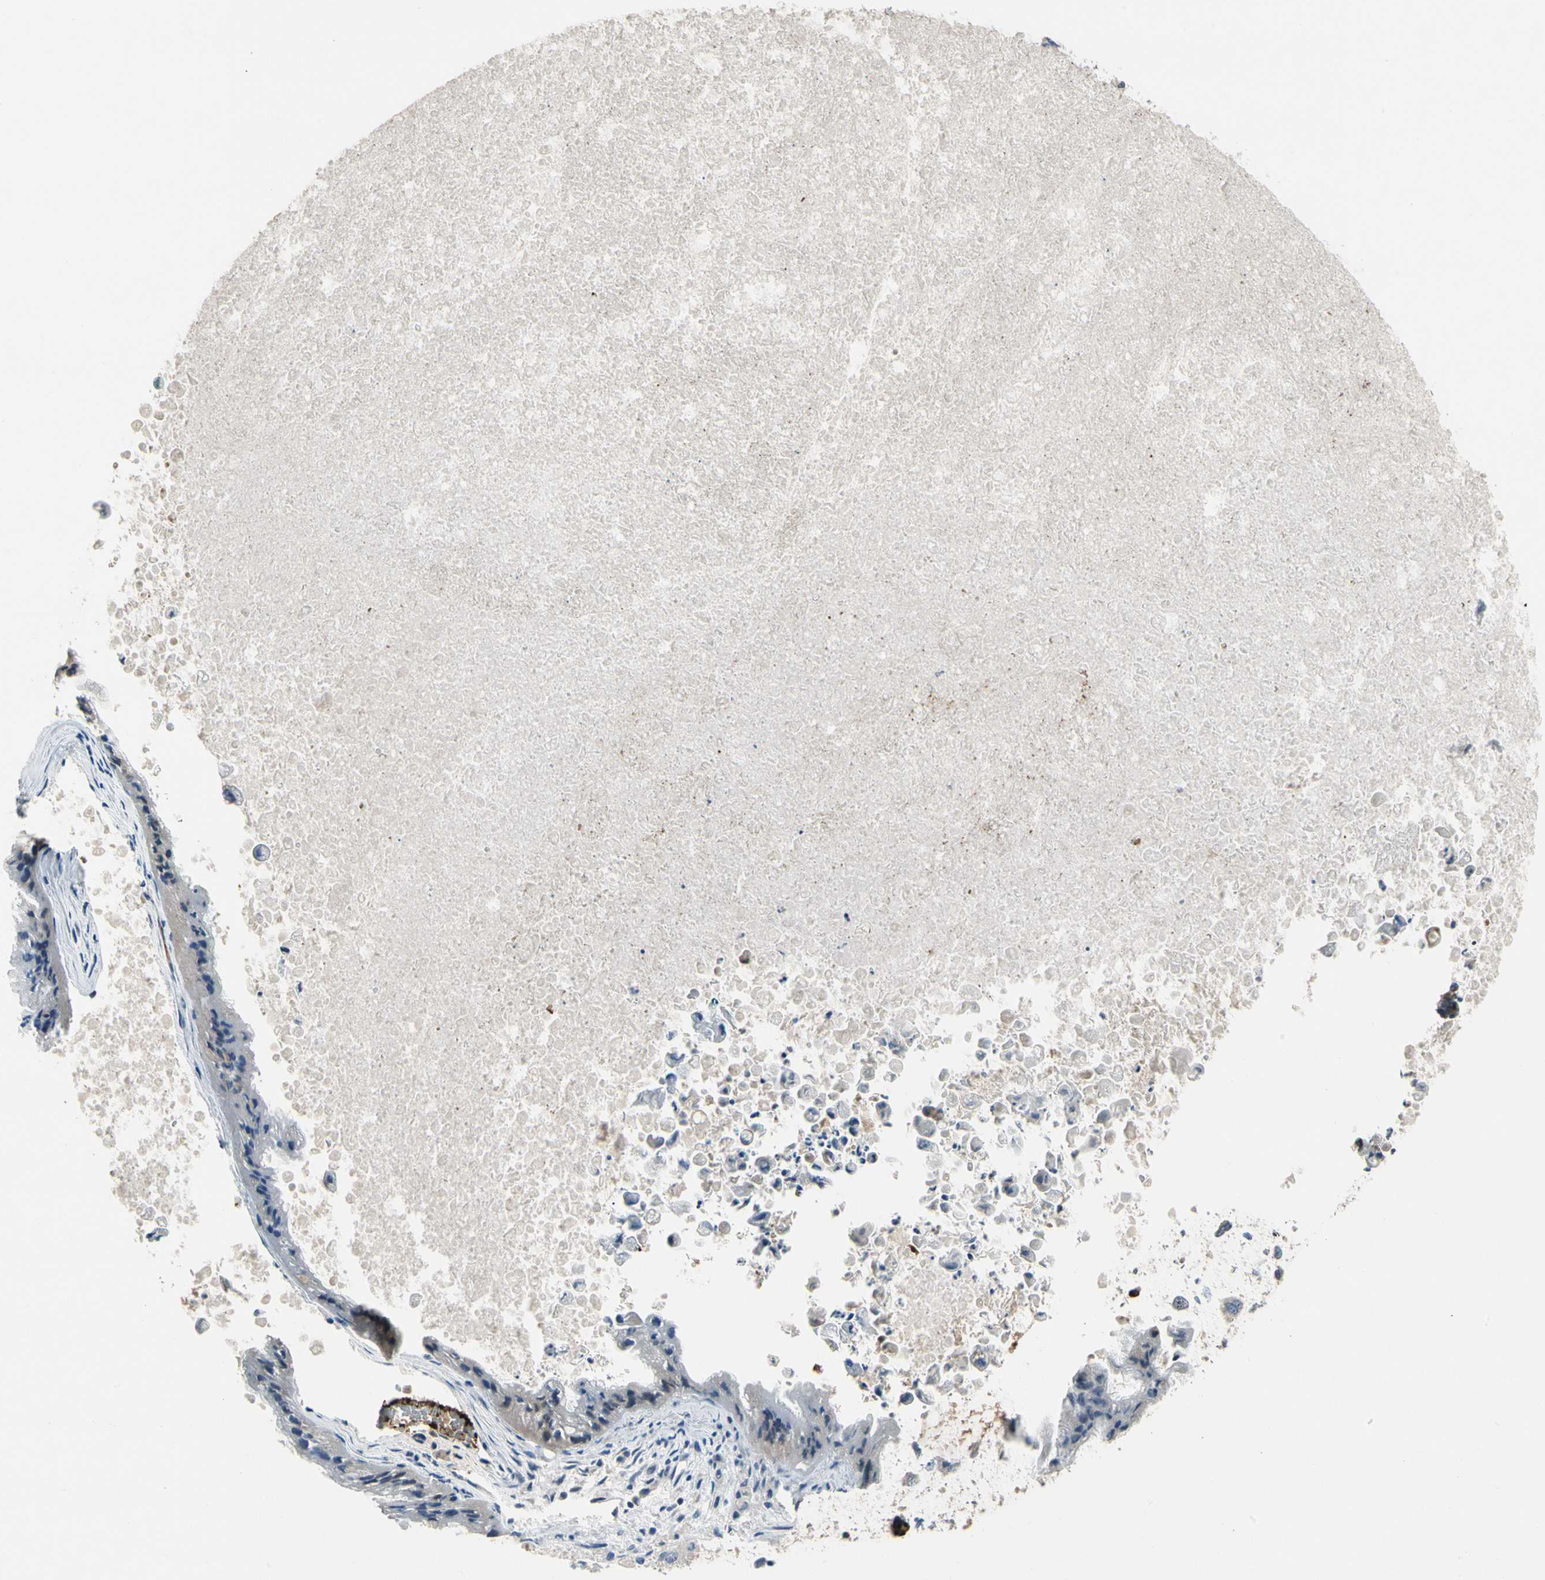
{"staining": {"intensity": "moderate", "quantity": "<25%", "location": "cytoplasmic/membranous,nuclear"}, "tissue": "ovarian cancer", "cell_type": "Tumor cells", "image_type": "cancer", "snomed": [{"axis": "morphology", "description": "Cystadenocarcinoma, mucinous, NOS"}, {"axis": "topography", "description": "Ovary"}], "caption": "This micrograph shows ovarian cancer stained with IHC to label a protein in brown. The cytoplasmic/membranous and nuclear of tumor cells show moderate positivity for the protein. Nuclei are counter-stained blue.", "gene": "HMGCR", "patient": {"sex": "female", "age": 37}}